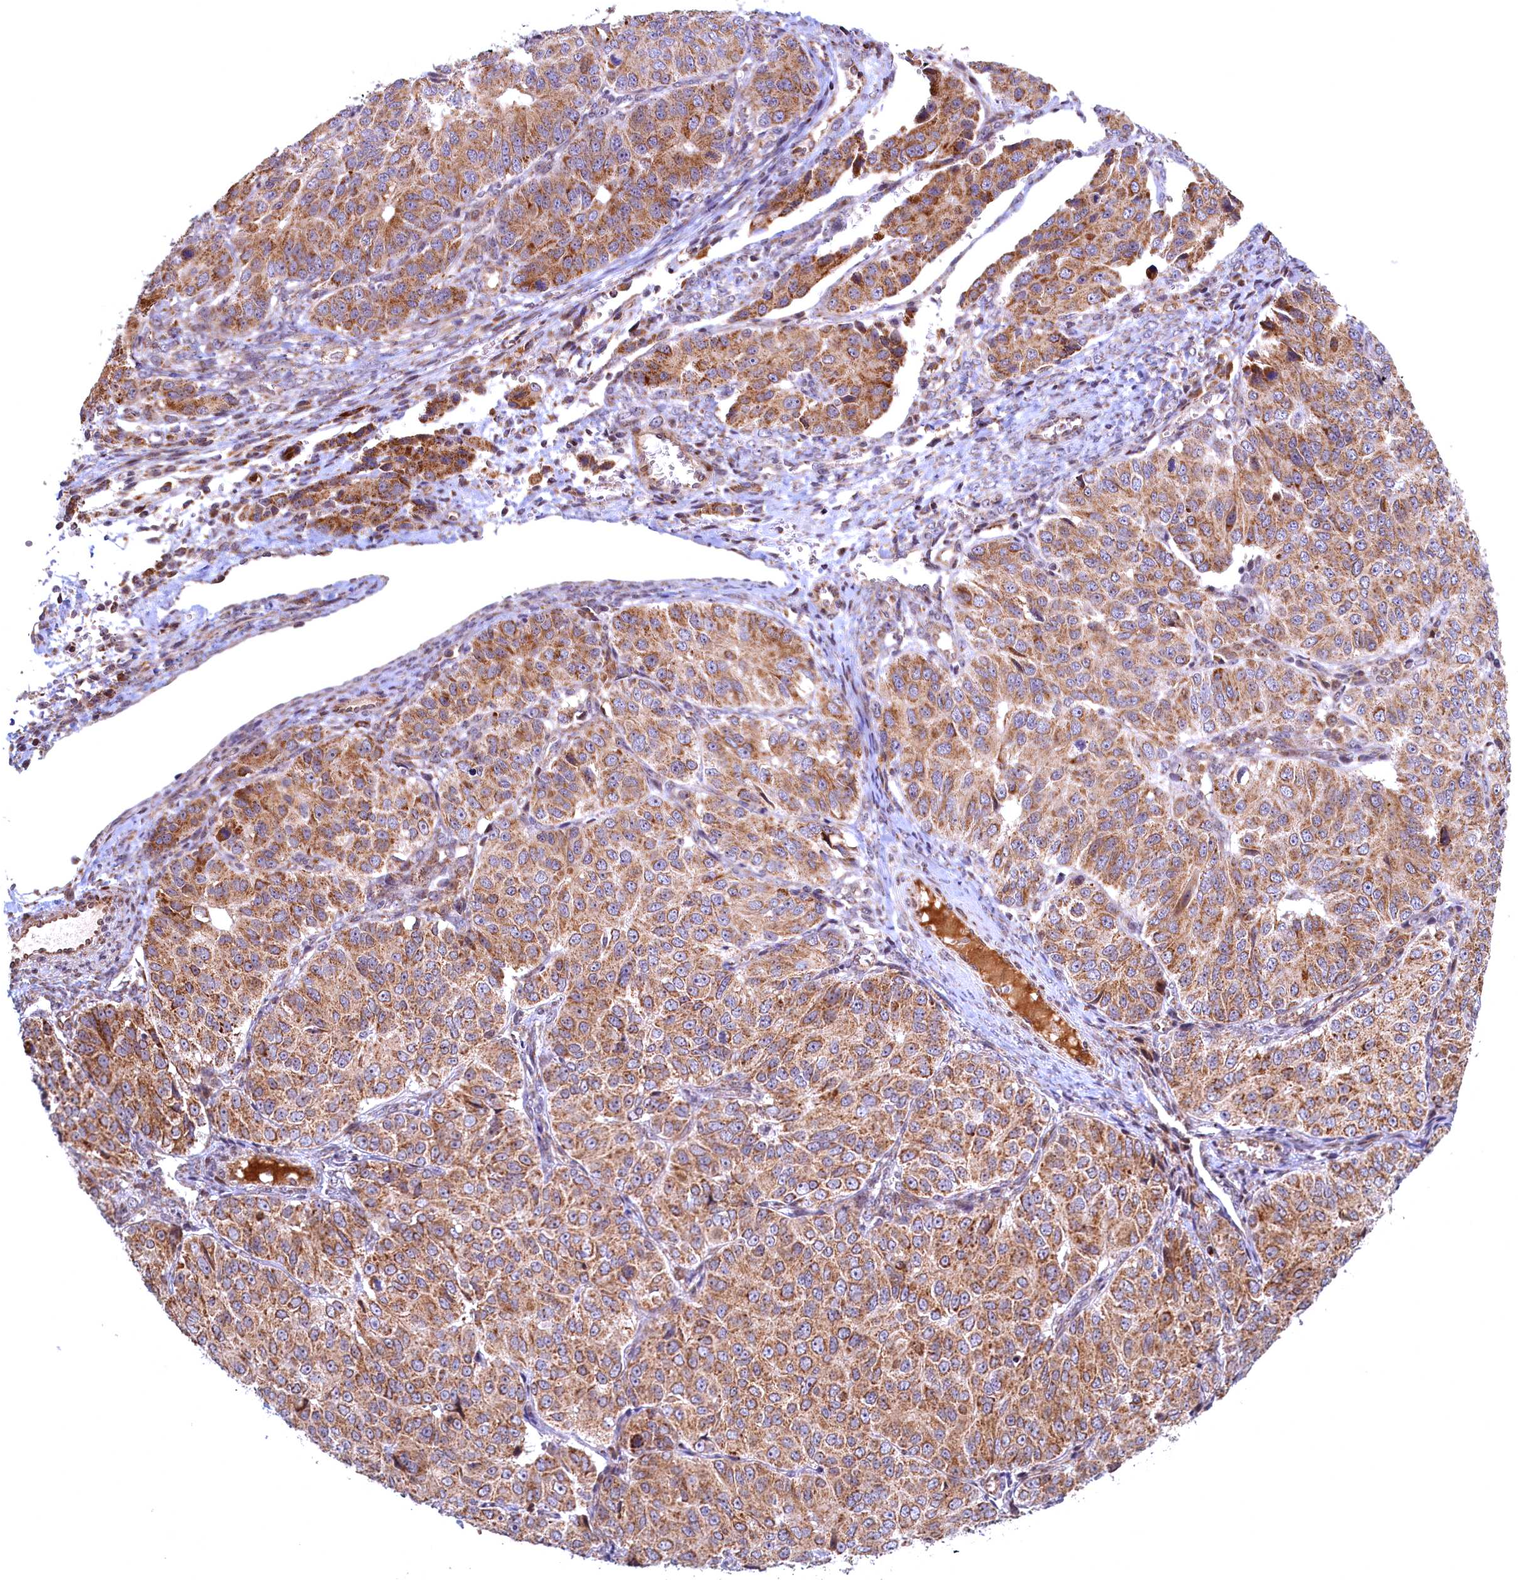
{"staining": {"intensity": "moderate", "quantity": ">75%", "location": "cytoplasmic/membranous"}, "tissue": "ovarian cancer", "cell_type": "Tumor cells", "image_type": "cancer", "snomed": [{"axis": "morphology", "description": "Carcinoma, endometroid"}, {"axis": "topography", "description": "Ovary"}], "caption": "Protein staining exhibits moderate cytoplasmic/membranous positivity in about >75% of tumor cells in endometroid carcinoma (ovarian).", "gene": "PLA2G10", "patient": {"sex": "female", "age": 51}}